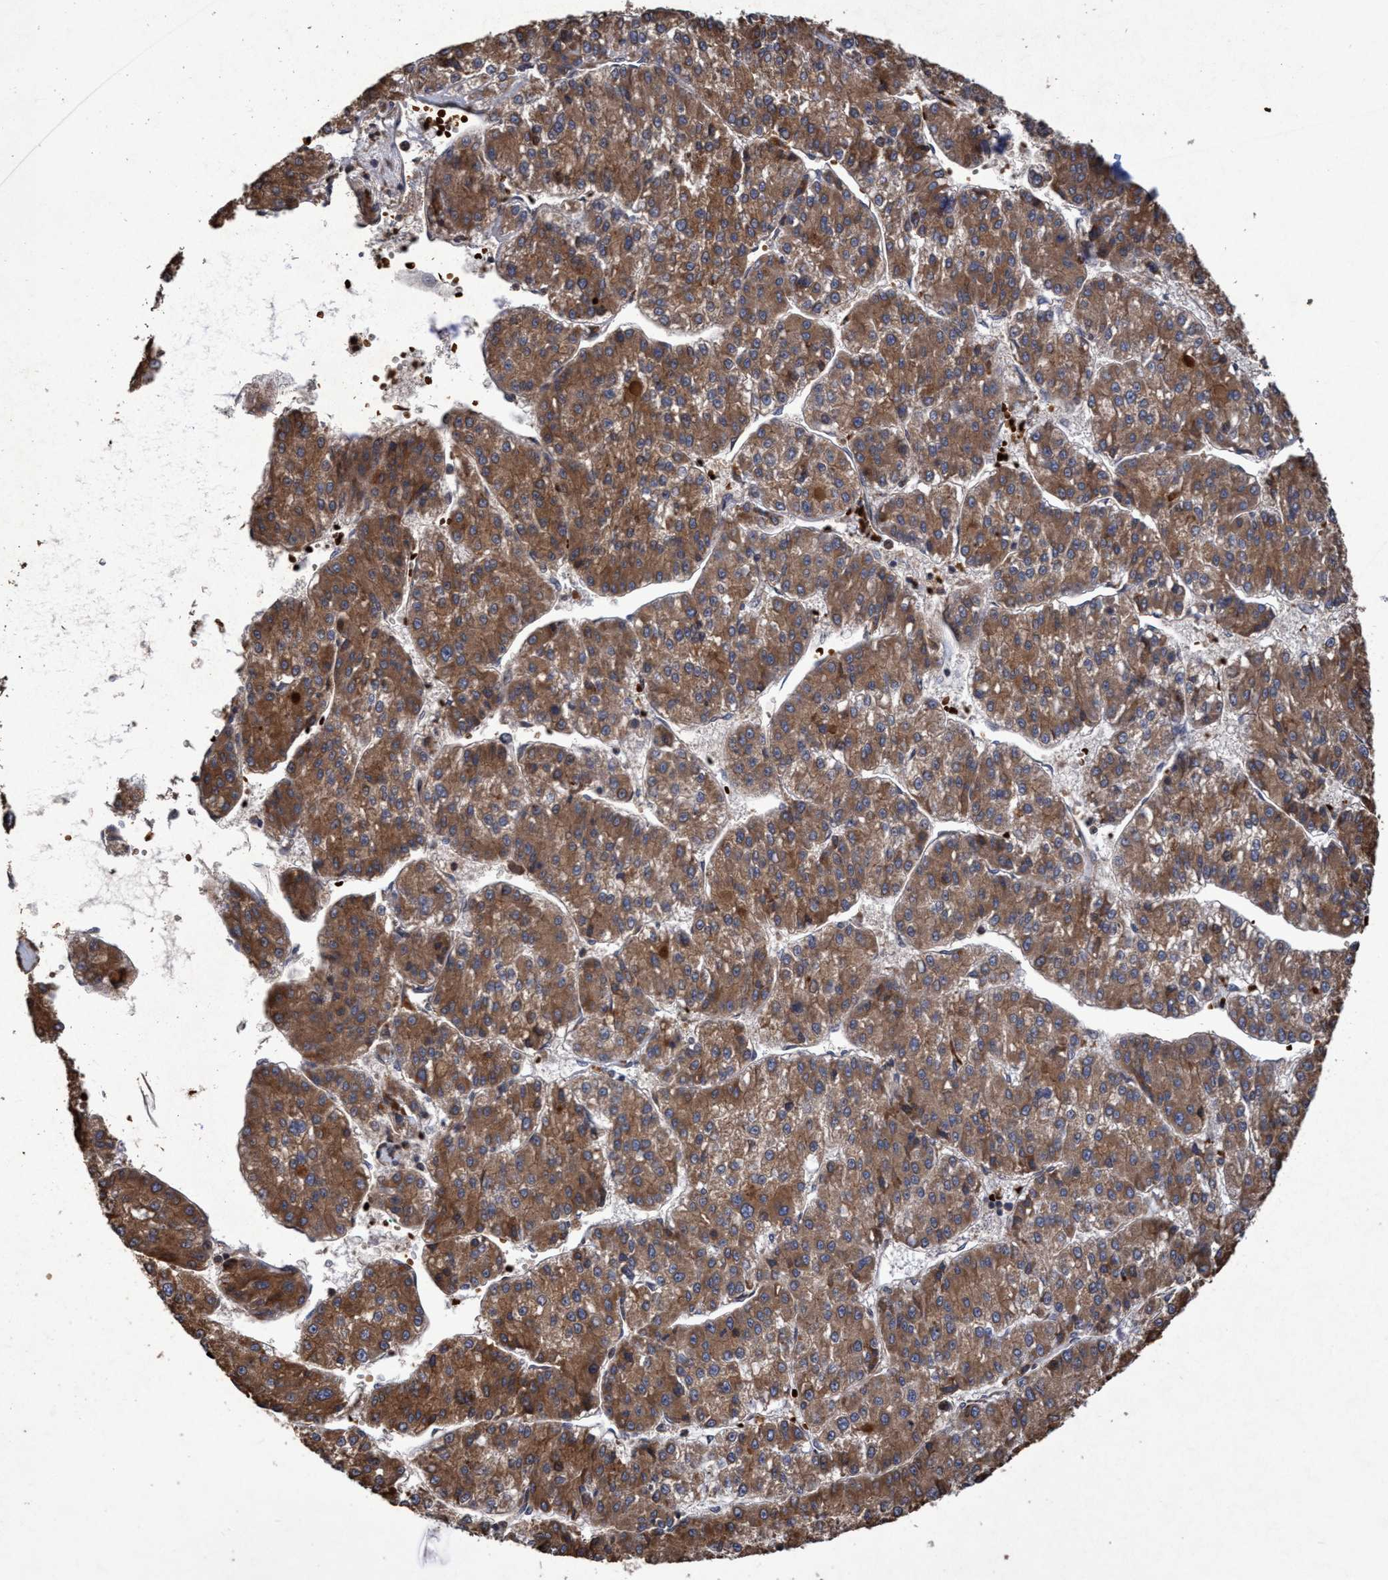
{"staining": {"intensity": "moderate", "quantity": ">75%", "location": "cytoplasmic/membranous"}, "tissue": "liver cancer", "cell_type": "Tumor cells", "image_type": "cancer", "snomed": [{"axis": "morphology", "description": "Carcinoma, Hepatocellular, NOS"}, {"axis": "topography", "description": "Liver"}], "caption": "A histopathology image of human liver hepatocellular carcinoma stained for a protein exhibits moderate cytoplasmic/membranous brown staining in tumor cells.", "gene": "CHMP6", "patient": {"sex": "female", "age": 73}}